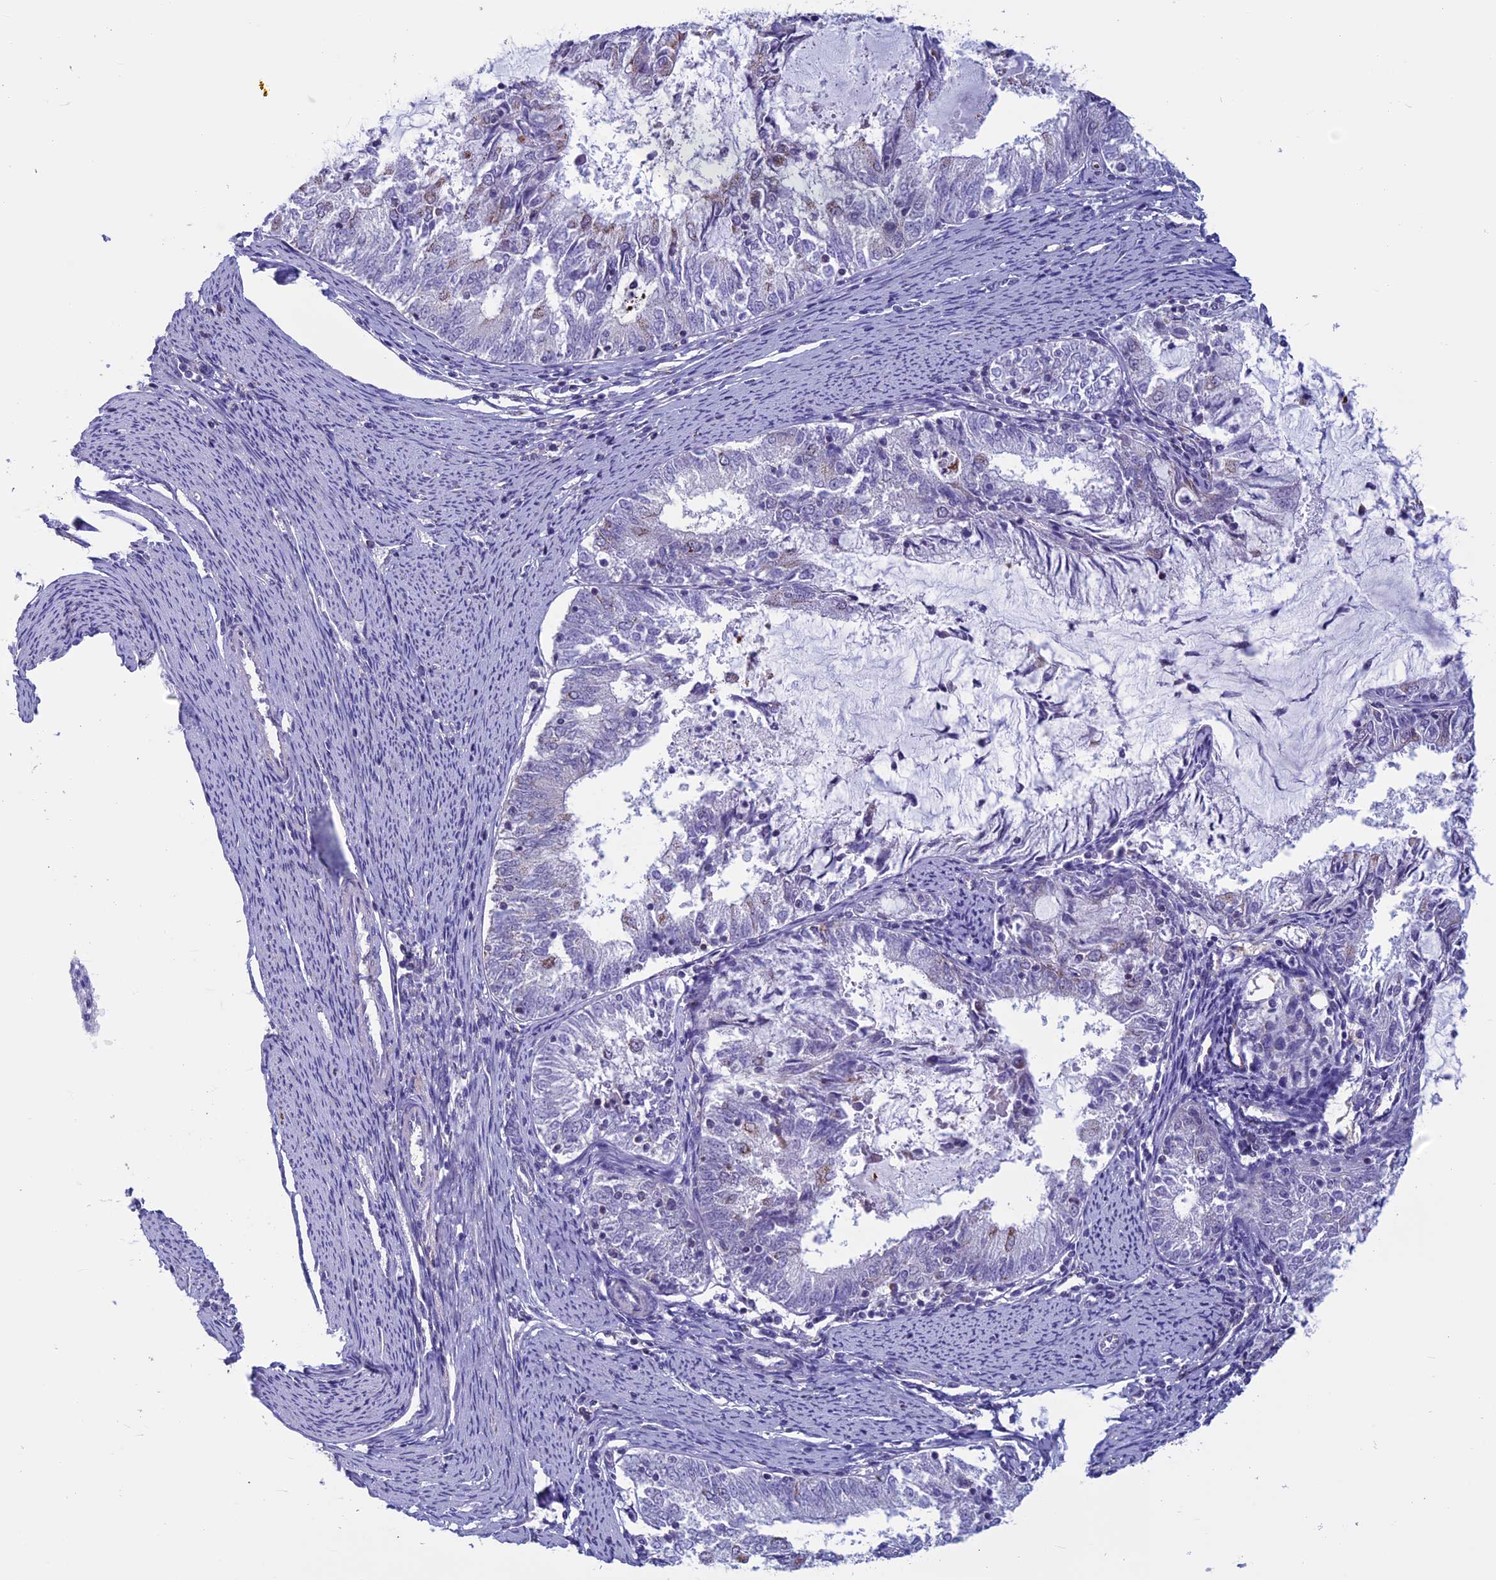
{"staining": {"intensity": "negative", "quantity": "none", "location": "none"}, "tissue": "endometrial cancer", "cell_type": "Tumor cells", "image_type": "cancer", "snomed": [{"axis": "morphology", "description": "Adenocarcinoma, NOS"}, {"axis": "topography", "description": "Endometrium"}], "caption": "This is a photomicrograph of IHC staining of endometrial cancer (adenocarcinoma), which shows no positivity in tumor cells.", "gene": "MFSD12", "patient": {"sex": "female", "age": 57}}